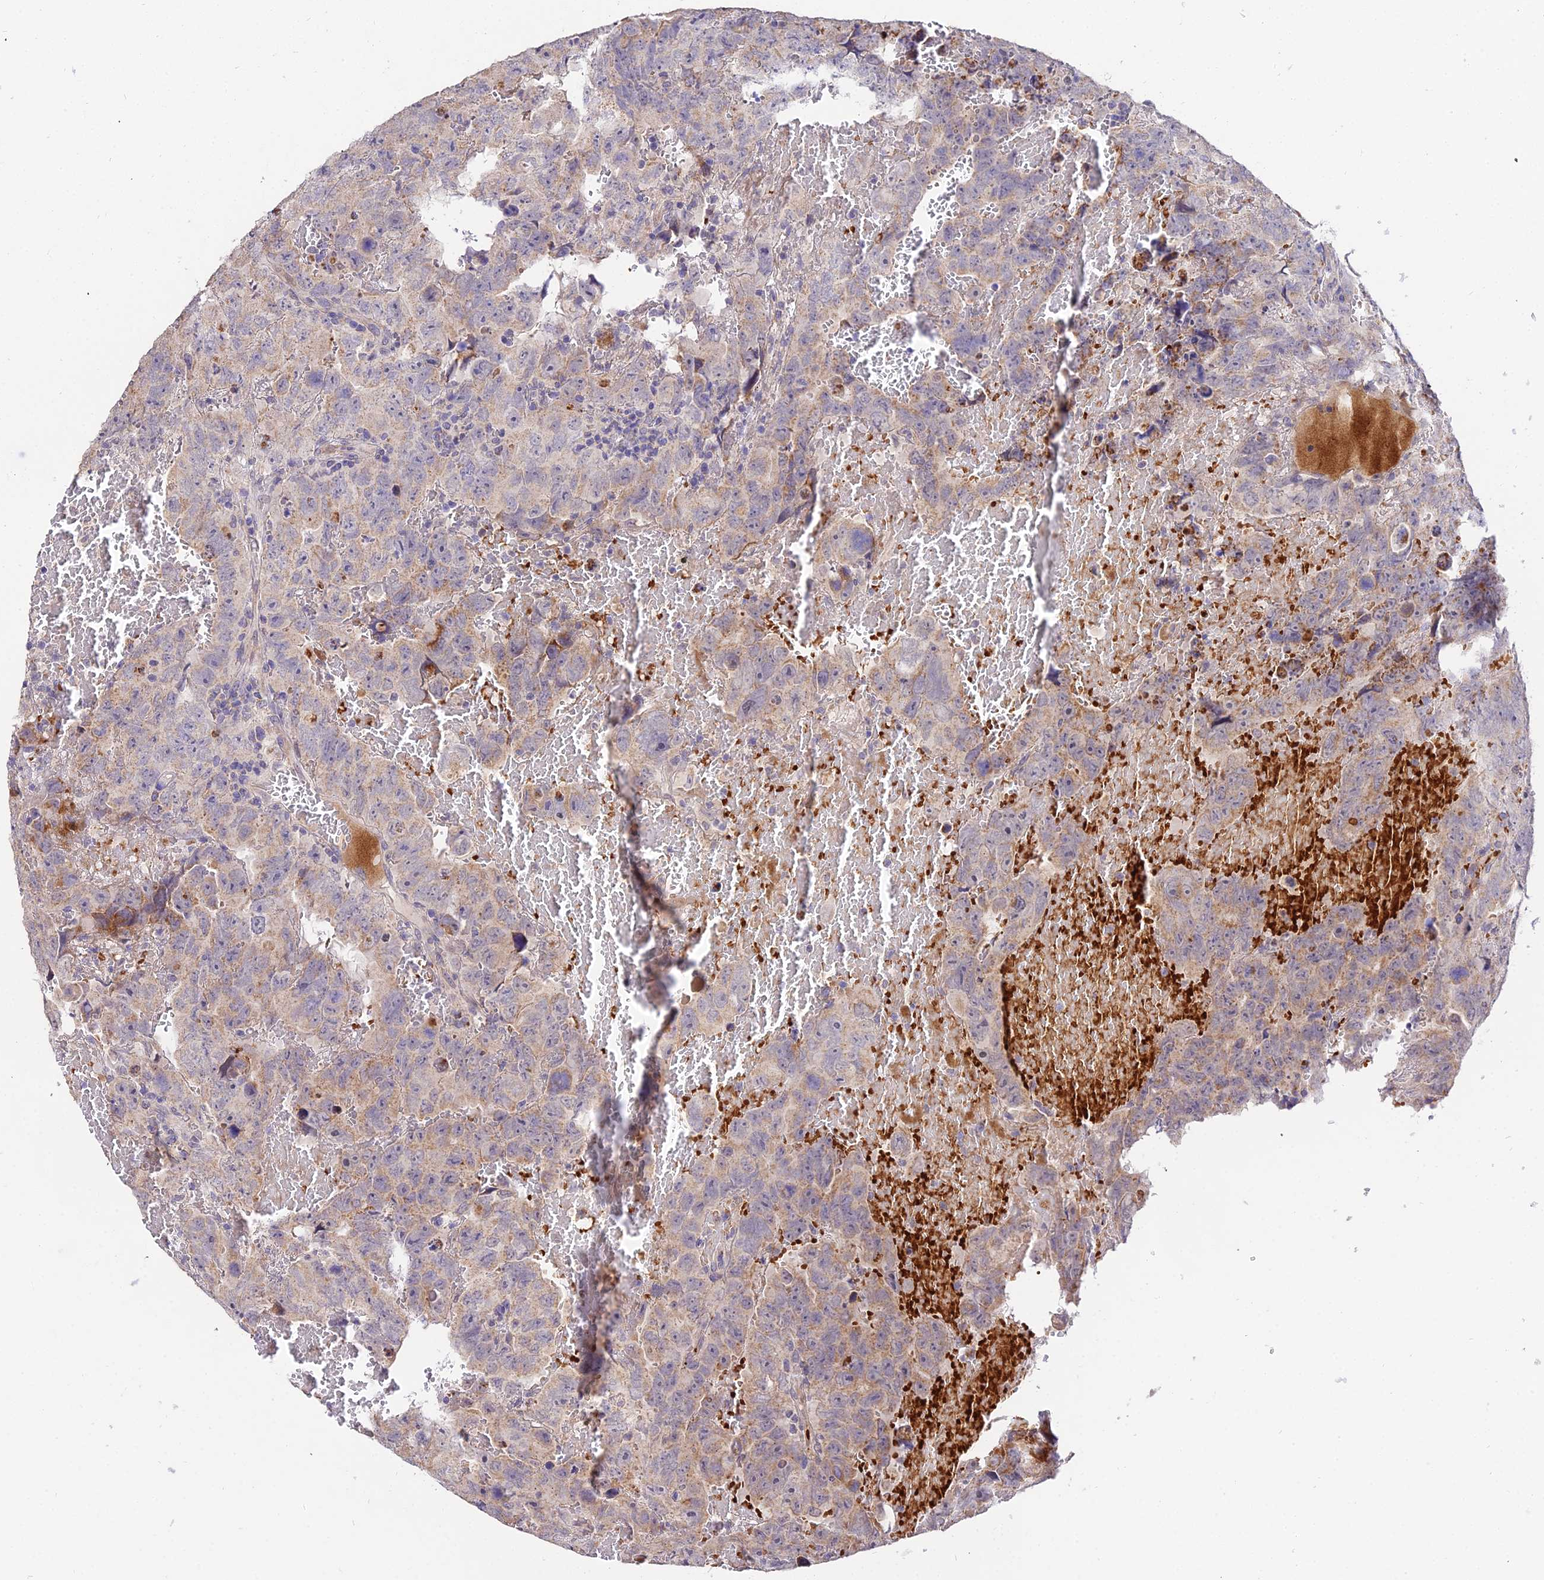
{"staining": {"intensity": "weak", "quantity": "<25%", "location": "cytoplasmic/membranous"}, "tissue": "testis cancer", "cell_type": "Tumor cells", "image_type": "cancer", "snomed": [{"axis": "morphology", "description": "Carcinoma, Embryonal, NOS"}, {"axis": "topography", "description": "Testis"}], "caption": "Embryonal carcinoma (testis) was stained to show a protein in brown. There is no significant positivity in tumor cells.", "gene": "WDR5B", "patient": {"sex": "male", "age": 45}}